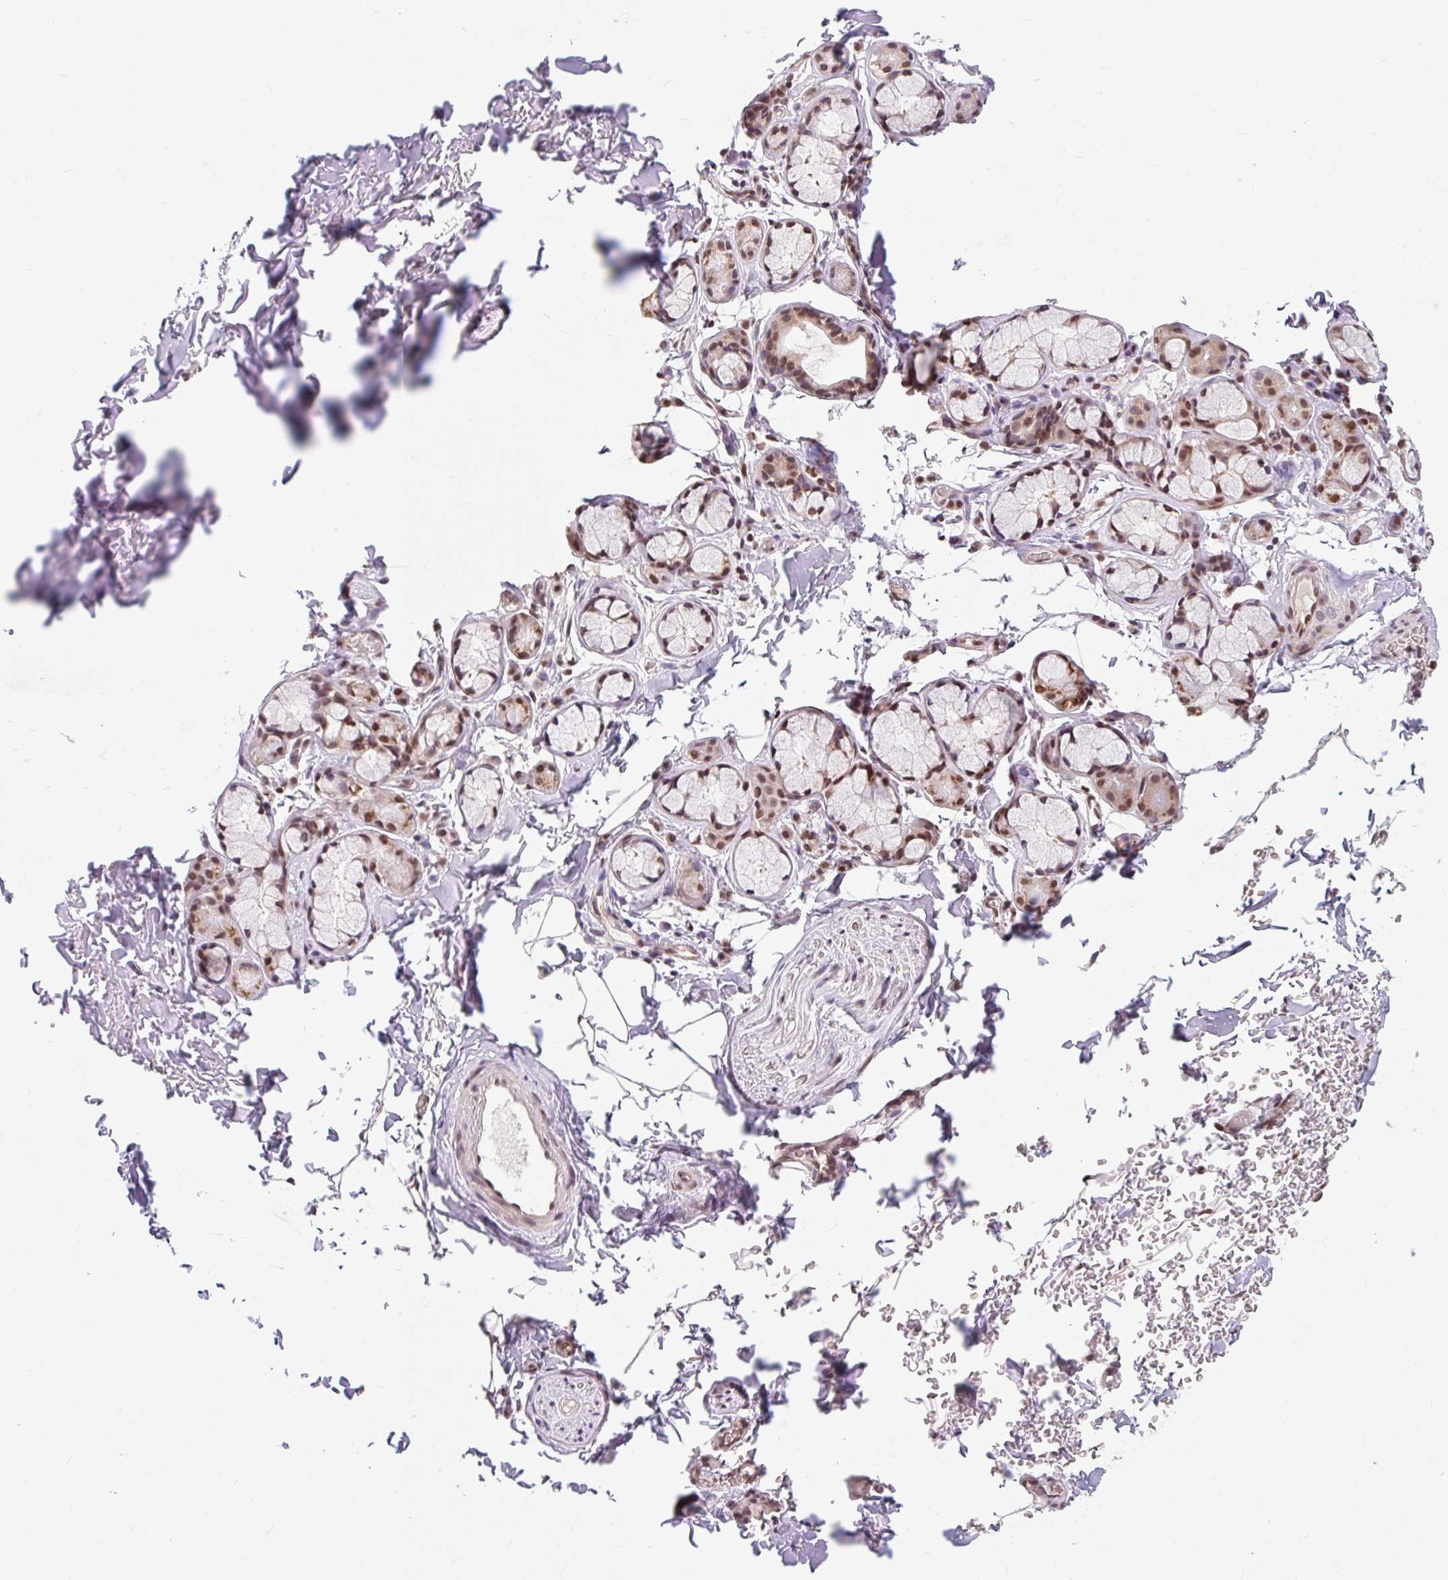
{"staining": {"intensity": "moderate", "quantity": "<25%", "location": "nuclear"}, "tissue": "soft tissue", "cell_type": "Fibroblasts", "image_type": "normal", "snomed": [{"axis": "morphology", "description": "Normal tissue, NOS"}, {"axis": "topography", "description": "Cartilage tissue"}, {"axis": "topography", "description": "Bronchus"}, {"axis": "topography", "description": "Peripheral nerve tissue"}], "caption": "Protein expression by IHC demonstrates moderate nuclear positivity in approximately <25% of fibroblasts in benign soft tissue.", "gene": "BICRA", "patient": {"sex": "male", "age": 67}}